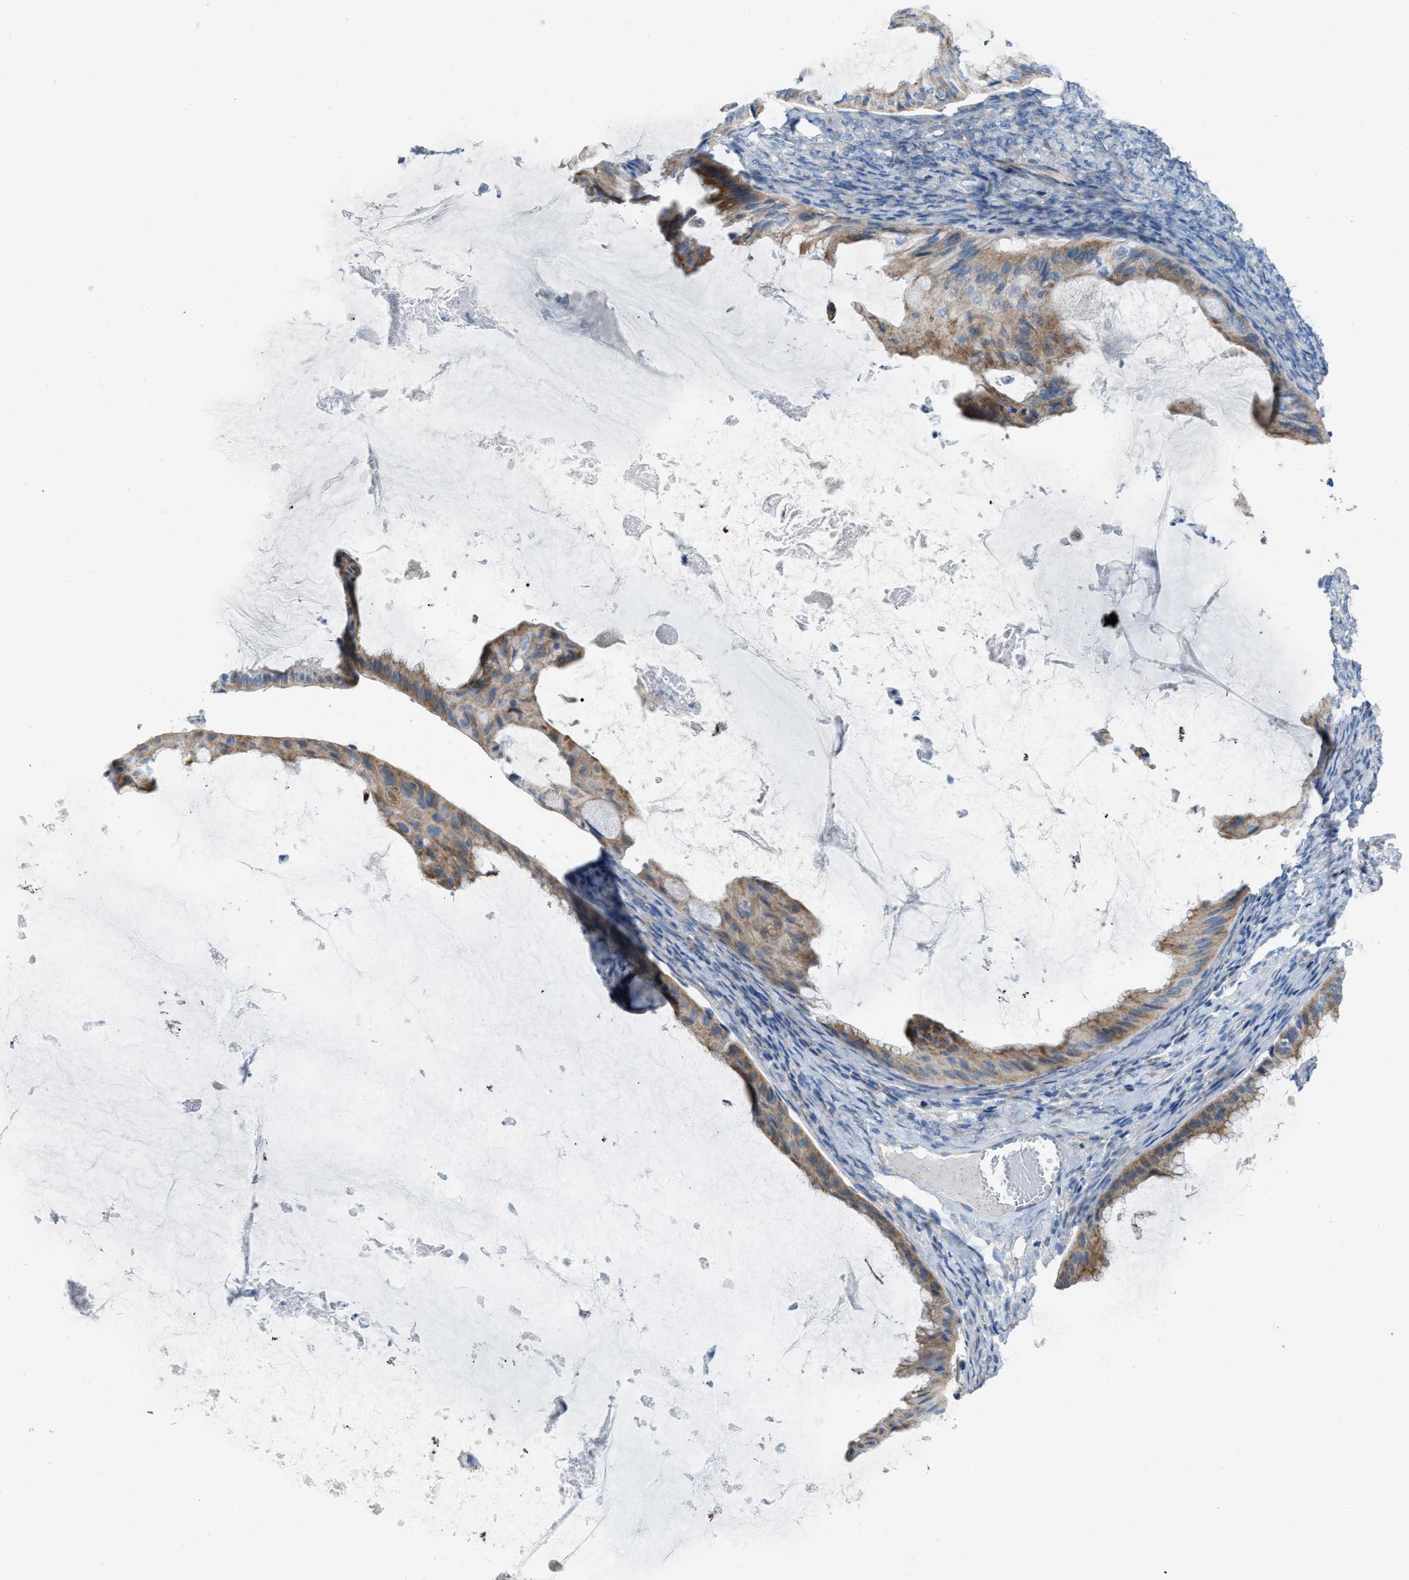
{"staining": {"intensity": "moderate", "quantity": "25%-75%", "location": "cytoplasmic/membranous"}, "tissue": "ovarian cancer", "cell_type": "Tumor cells", "image_type": "cancer", "snomed": [{"axis": "morphology", "description": "Cystadenocarcinoma, mucinous, NOS"}, {"axis": "topography", "description": "Ovary"}], "caption": "Immunohistochemical staining of human mucinous cystadenocarcinoma (ovarian) shows medium levels of moderate cytoplasmic/membranous staining in approximately 25%-75% of tumor cells.", "gene": "JADE1", "patient": {"sex": "female", "age": 61}}